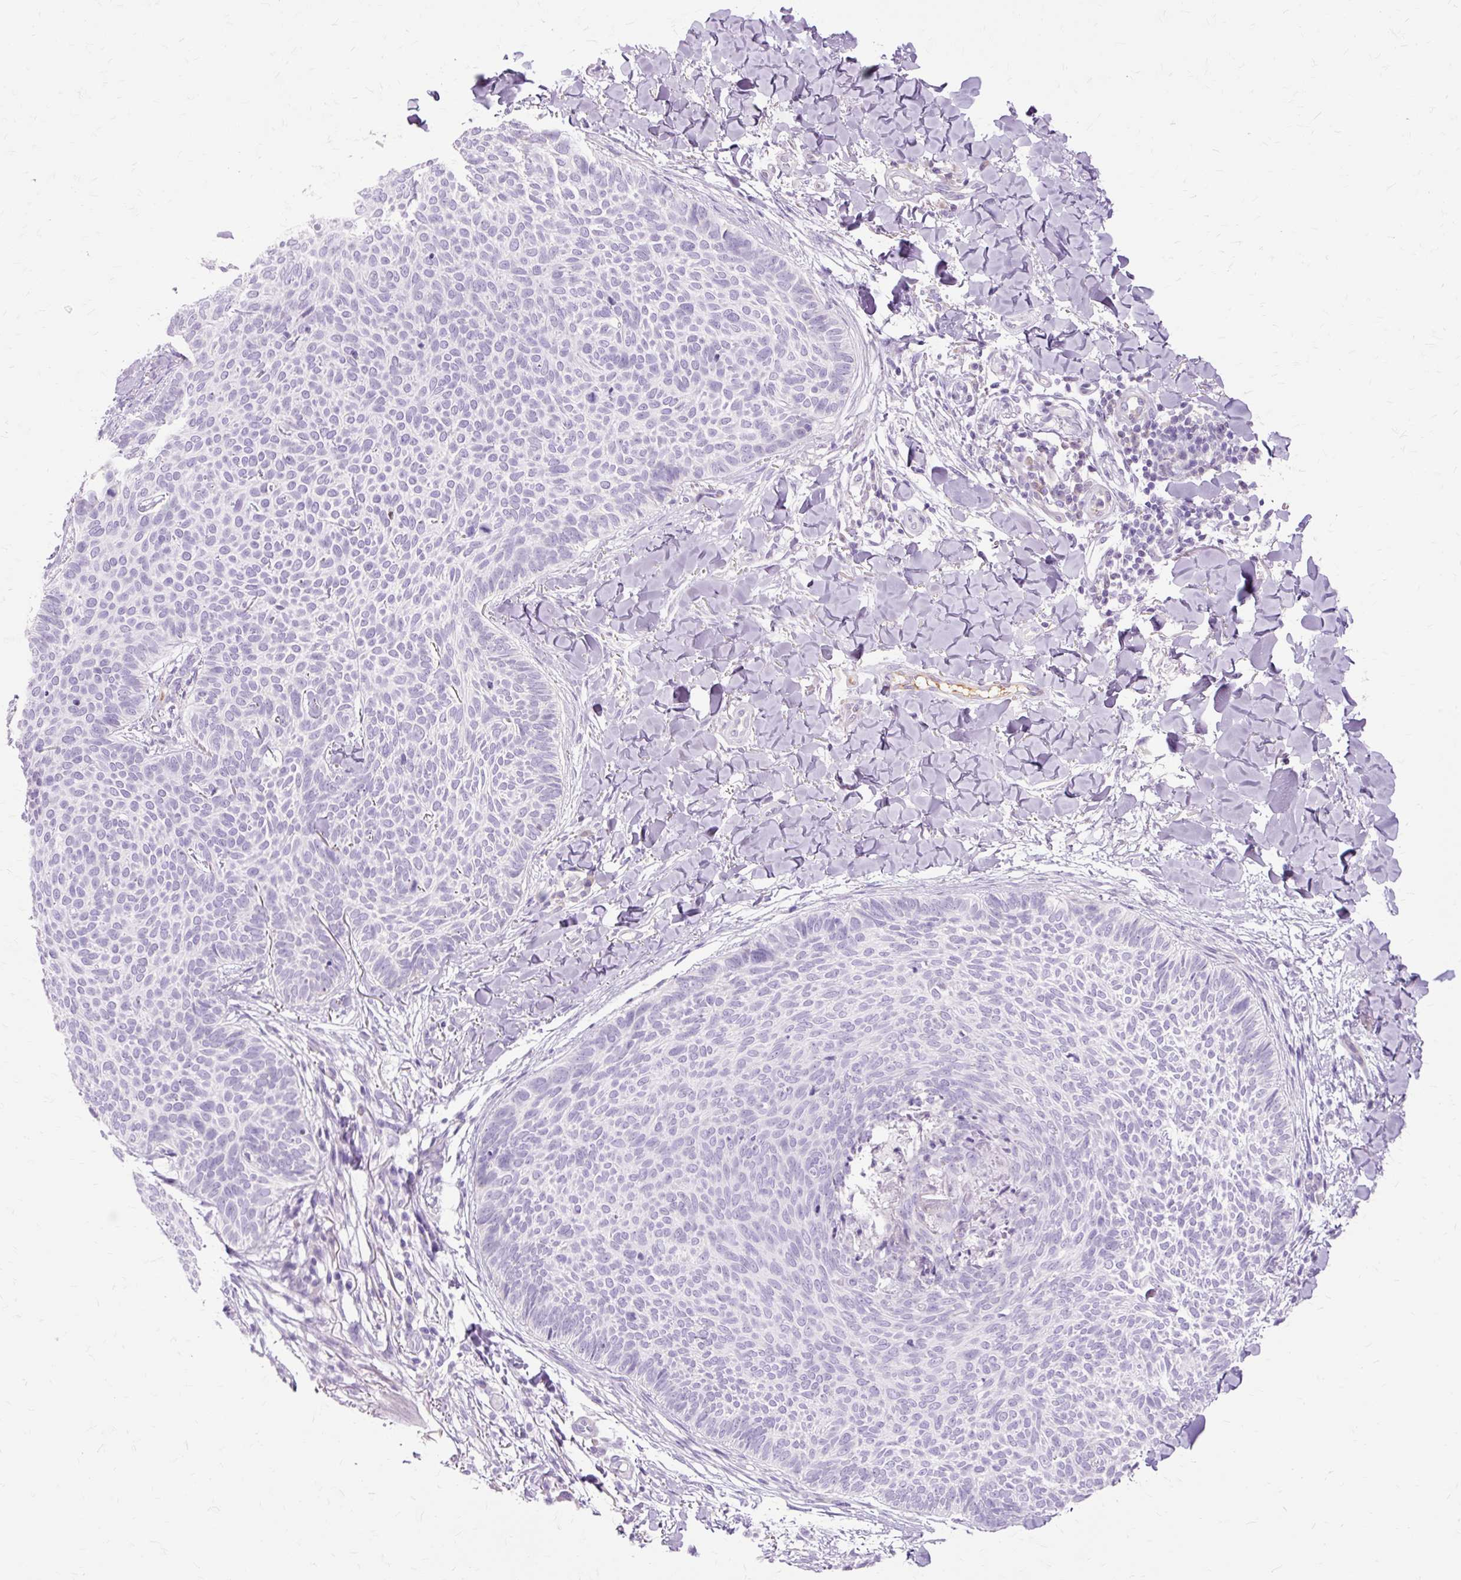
{"staining": {"intensity": "negative", "quantity": "none", "location": "none"}, "tissue": "skin cancer", "cell_type": "Tumor cells", "image_type": "cancer", "snomed": [{"axis": "morphology", "description": "Normal tissue, NOS"}, {"axis": "morphology", "description": "Basal cell carcinoma"}, {"axis": "topography", "description": "Skin"}], "caption": "This is a histopathology image of immunohistochemistry (IHC) staining of skin cancer (basal cell carcinoma), which shows no staining in tumor cells.", "gene": "DCTN4", "patient": {"sex": "male", "age": 50}}